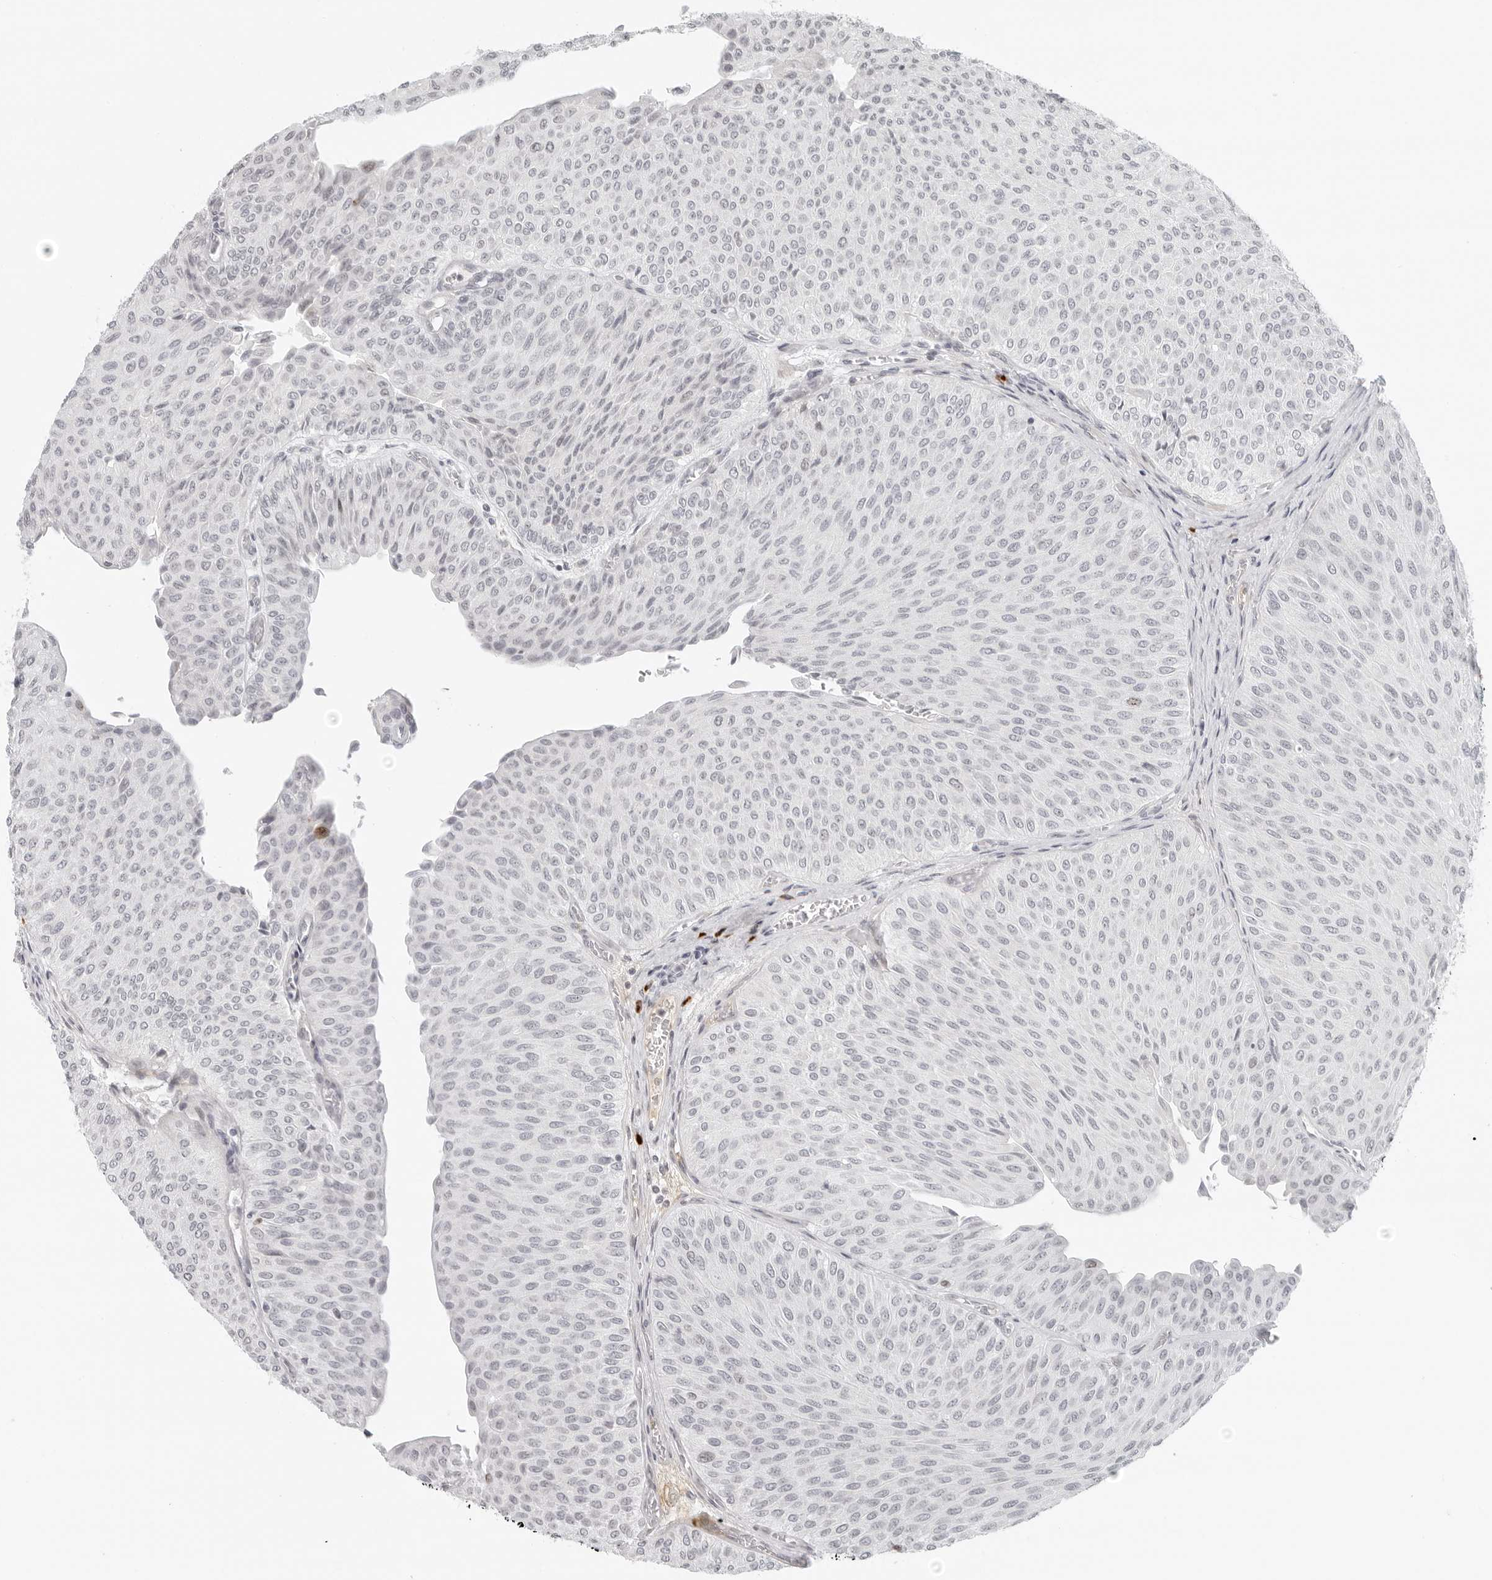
{"staining": {"intensity": "negative", "quantity": "none", "location": "none"}, "tissue": "urothelial cancer", "cell_type": "Tumor cells", "image_type": "cancer", "snomed": [{"axis": "morphology", "description": "Urothelial carcinoma, Low grade"}, {"axis": "topography", "description": "Urinary bladder"}], "caption": "There is no significant expression in tumor cells of urothelial cancer. (DAB (3,3'-diaminobenzidine) immunohistochemistry, high magnification).", "gene": "ZNF678", "patient": {"sex": "male", "age": 78}}